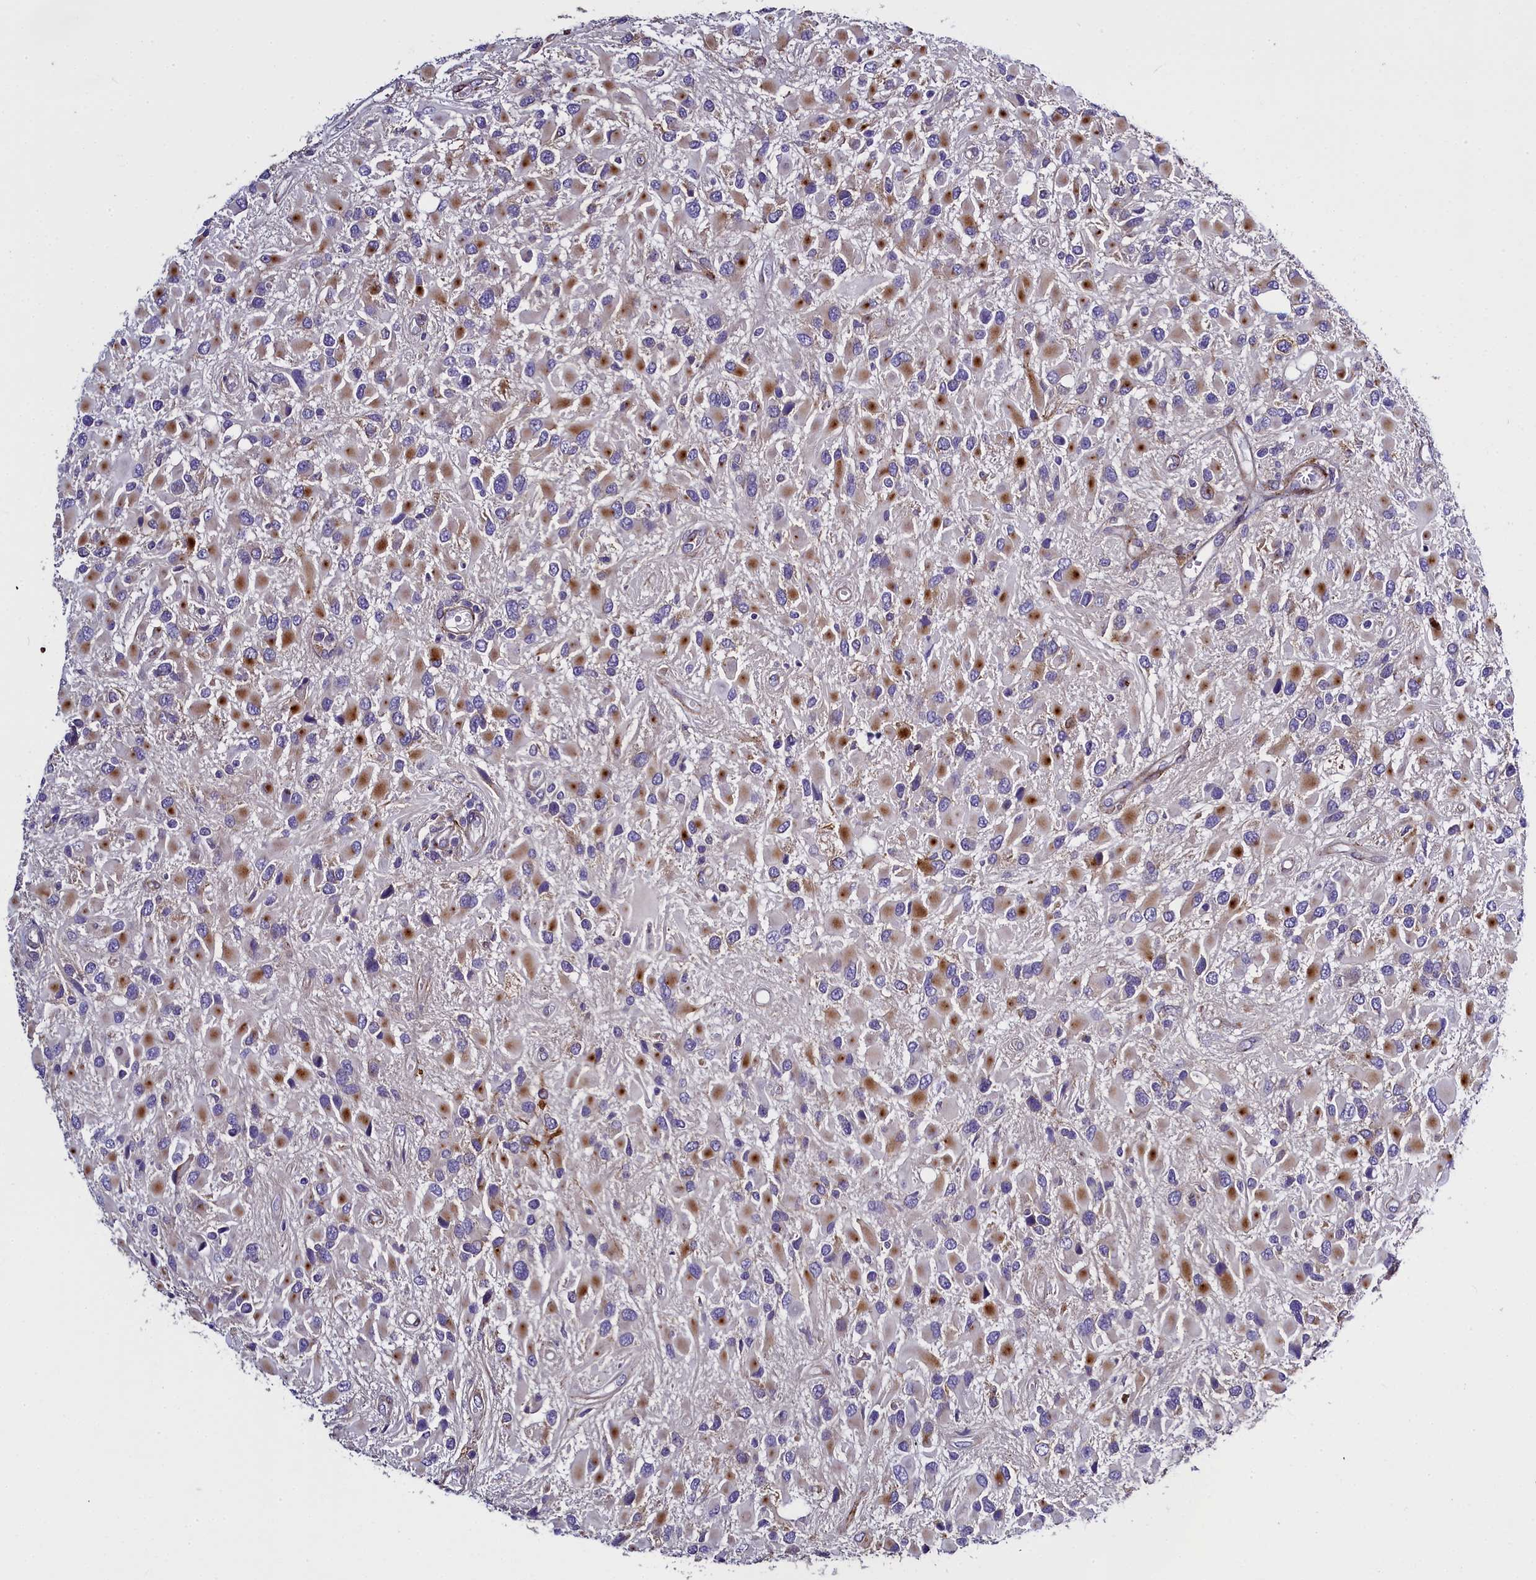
{"staining": {"intensity": "moderate", "quantity": "<25%", "location": "cytoplasmic/membranous"}, "tissue": "glioma", "cell_type": "Tumor cells", "image_type": "cancer", "snomed": [{"axis": "morphology", "description": "Glioma, malignant, High grade"}, {"axis": "topography", "description": "Brain"}], "caption": "Human glioma stained for a protein (brown) shows moderate cytoplasmic/membranous positive positivity in approximately <25% of tumor cells.", "gene": "MRC2", "patient": {"sex": "male", "age": 53}}